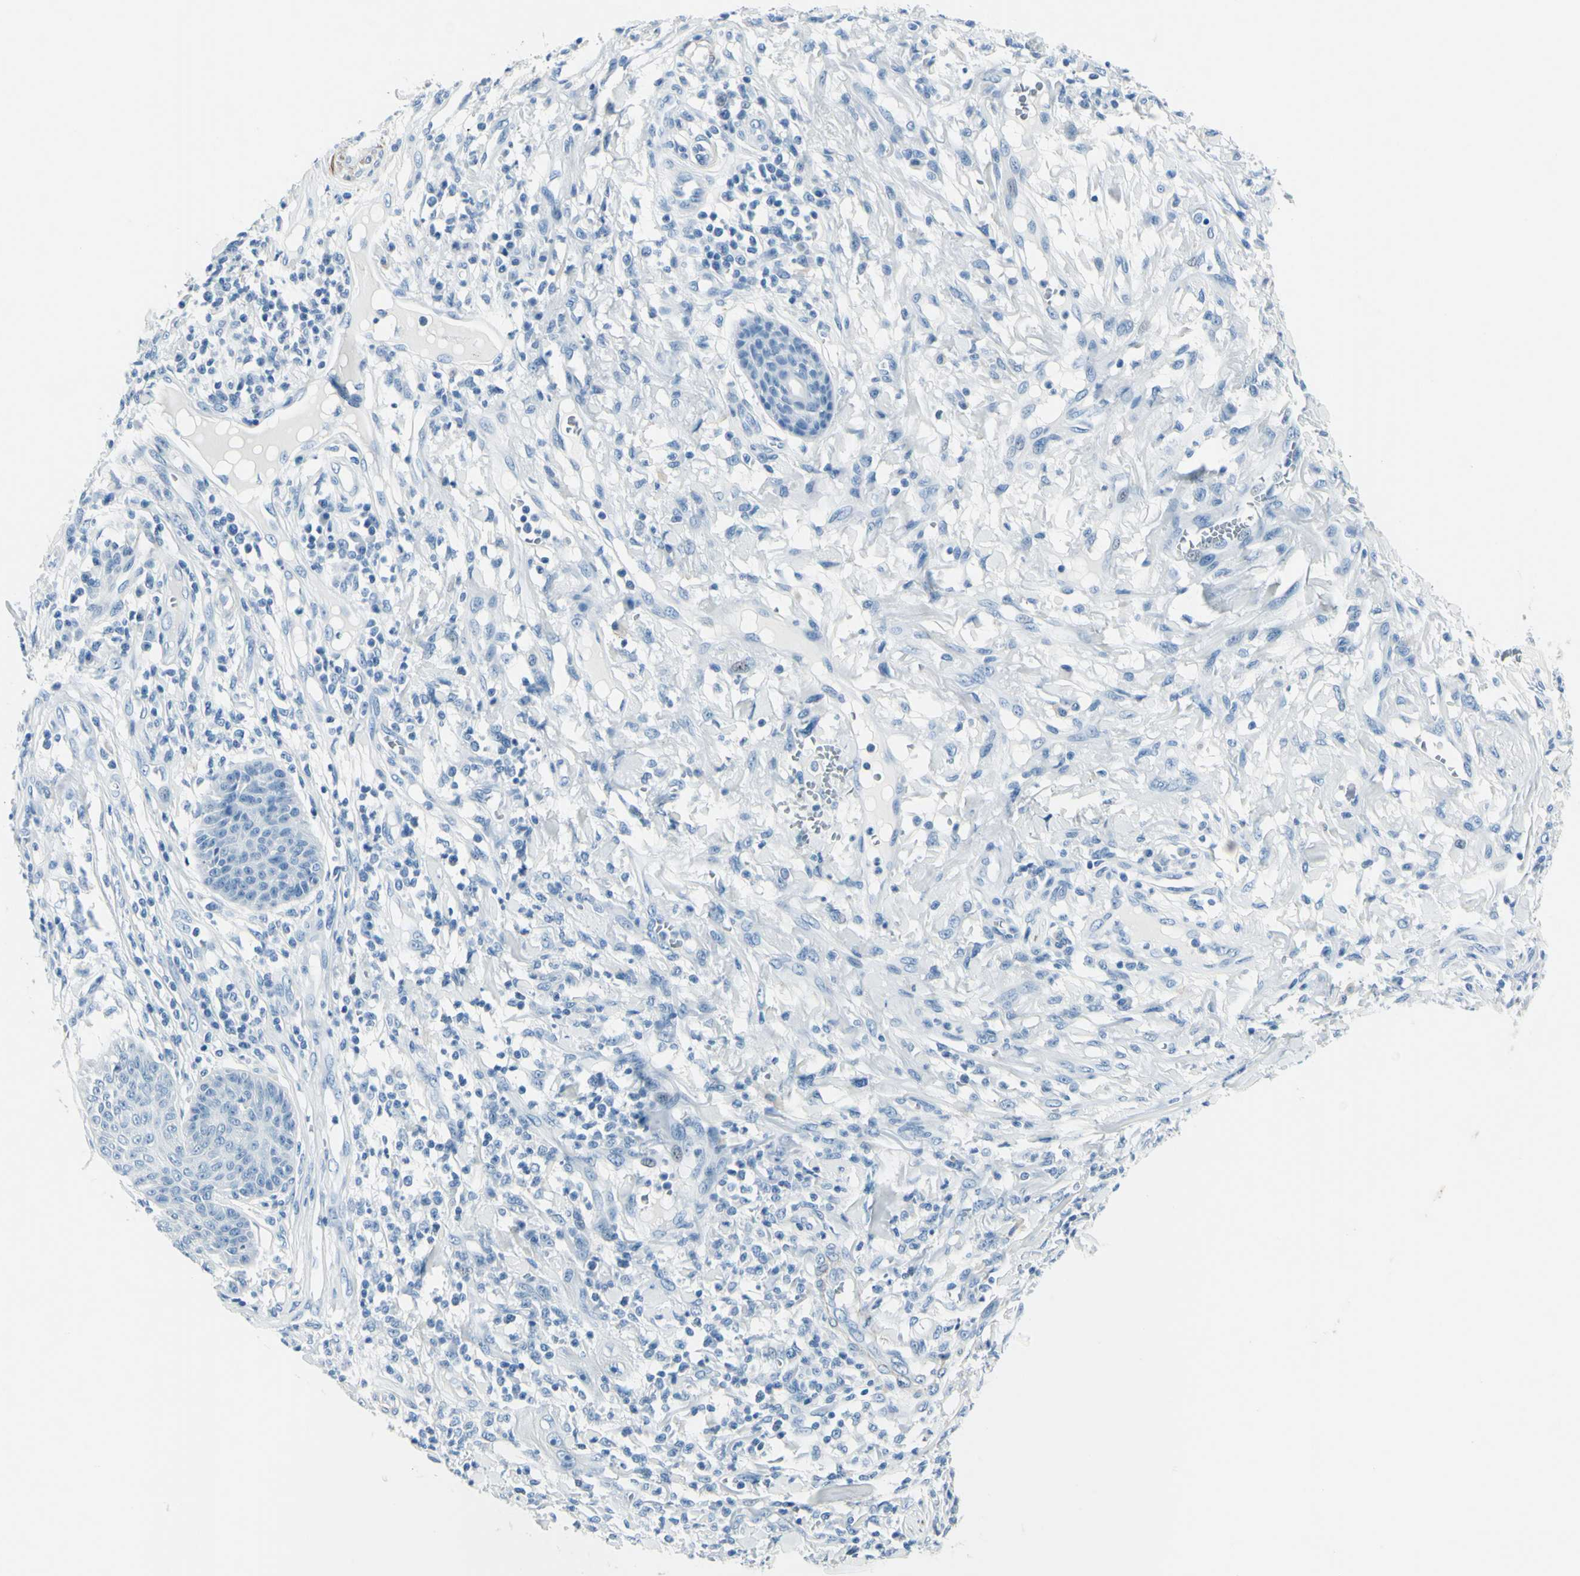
{"staining": {"intensity": "negative", "quantity": "none", "location": "none"}, "tissue": "skin cancer", "cell_type": "Tumor cells", "image_type": "cancer", "snomed": [{"axis": "morphology", "description": "Squamous cell carcinoma, NOS"}, {"axis": "topography", "description": "Skin"}], "caption": "Immunohistochemistry (IHC) micrograph of human squamous cell carcinoma (skin) stained for a protein (brown), which demonstrates no staining in tumor cells.", "gene": "CDH15", "patient": {"sex": "female", "age": 78}}